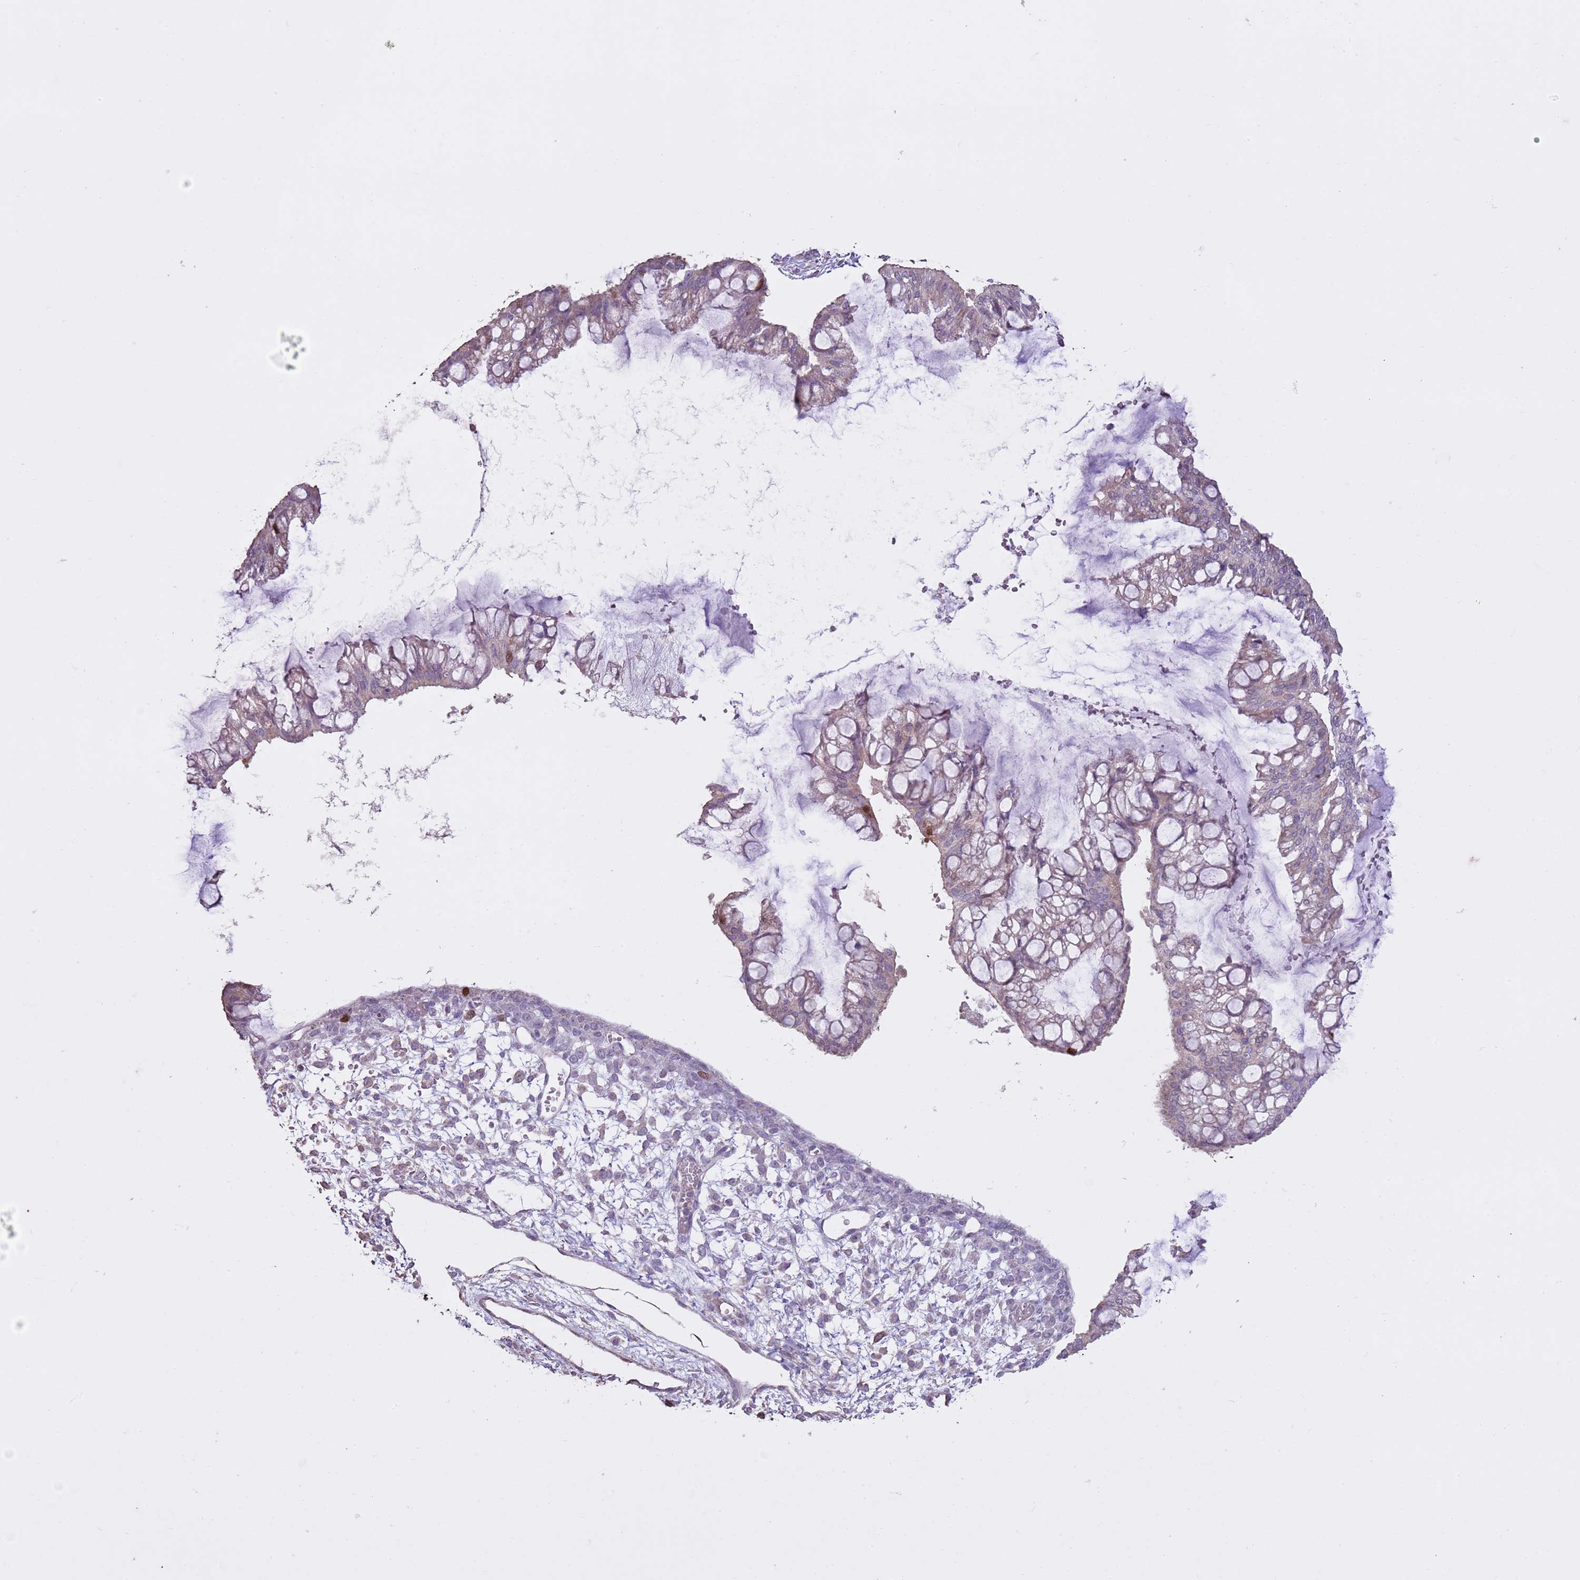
{"staining": {"intensity": "moderate", "quantity": "<25%", "location": "nuclear"}, "tissue": "ovarian cancer", "cell_type": "Tumor cells", "image_type": "cancer", "snomed": [{"axis": "morphology", "description": "Cystadenocarcinoma, mucinous, NOS"}, {"axis": "topography", "description": "Ovary"}], "caption": "Moderate nuclear expression is appreciated in about <25% of tumor cells in ovarian mucinous cystadenocarcinoma. (DAB IHC, brown staining for protein, blue staining for nuclei).", "gene": "GMNN", "patient": {"sex": "female", "age": 73}}